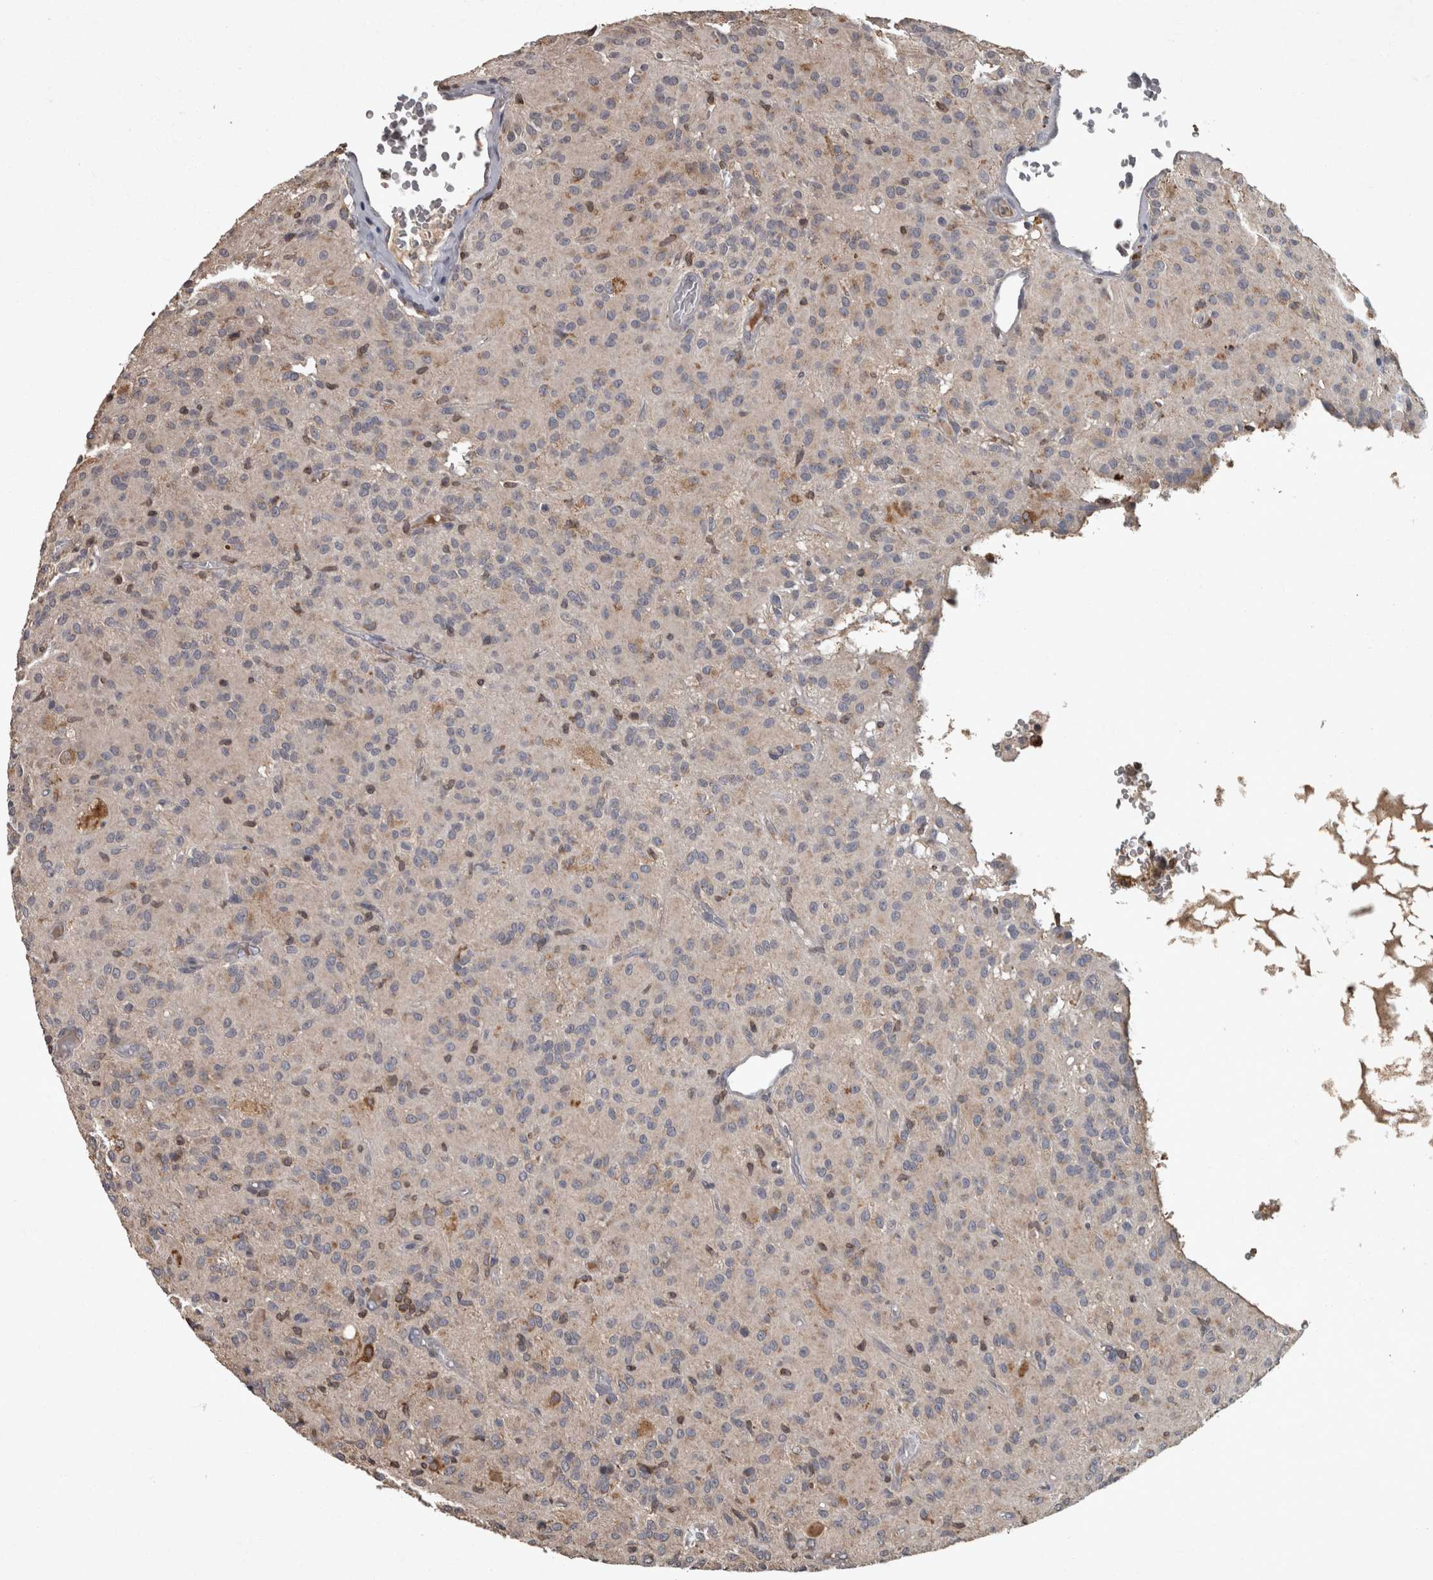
{"staining": {"intensity": "weak", "quantity": "<25%", "location": "cytoplasmic/membranous"}, "tissue": "glioma", "cell_type": "Tumor cells", "image_type": "cancer", "snomed": [{"axis": "morphology", "description": "Glioma, malignant, High grade"}, {"axis": "topography", "description": "Brain"}], "caption": "A photomicrograph of malignant high-grade glioma stained for a protein exhibits no brown staining in tumor cells.", "gene": "PPP1R3C", "patient": {"sex": "female", "age": 59}}